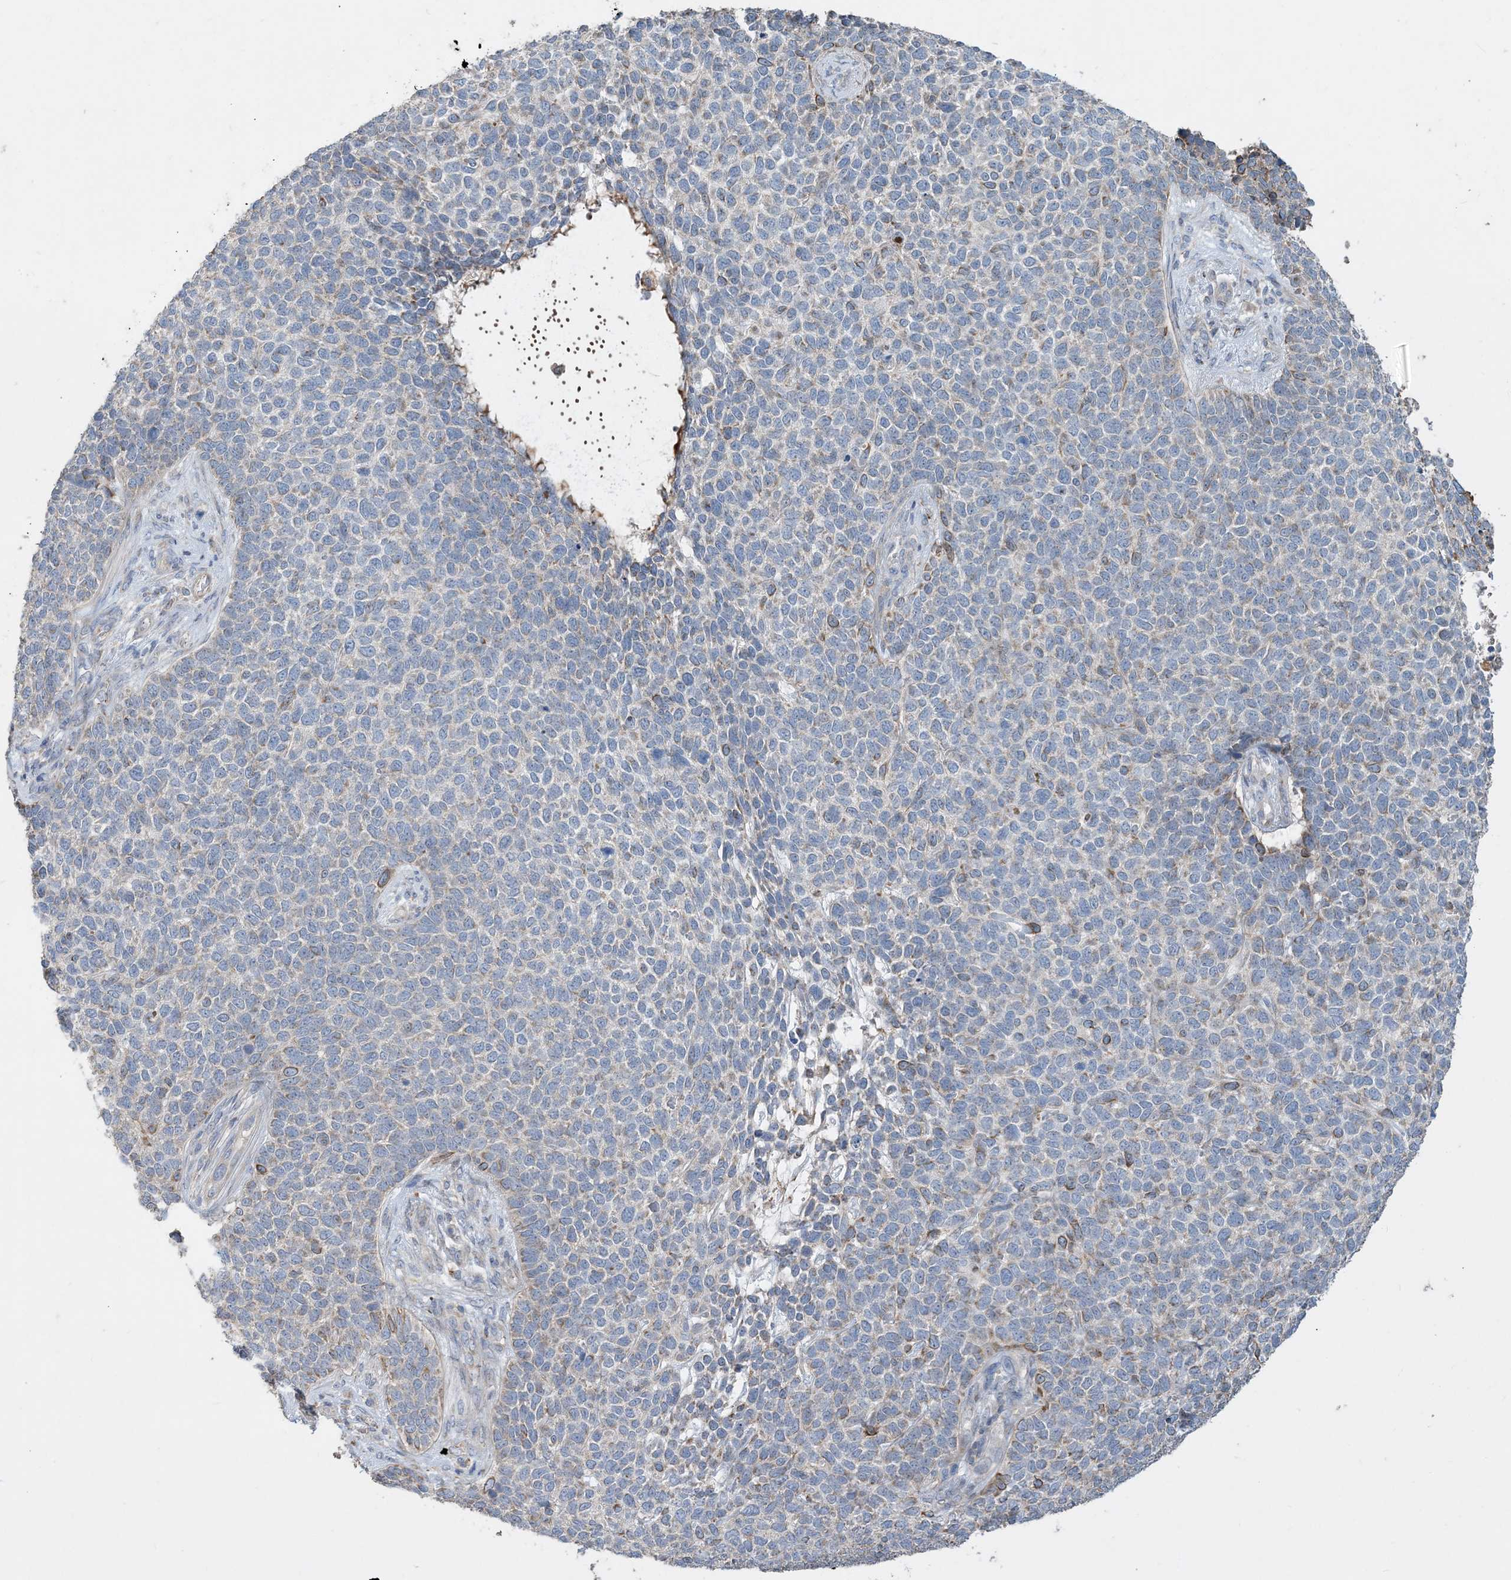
{"staining": {"intensity": "negative", "quantity": "none", "location": "none"}, "tissue": "skin cancer", "cell_type": "Tumor cells", "image_type": "cancer", "snomed": [{"axis": "morphology", "description": "Basal cell carcinoma"}, {"axis": "topography", "description": "Skin"}], "caption": "DAB immunohistochemical staining of human basal cell carcinoma (skin) shows no significant staining in tumor cells.", "gene": "ECHDC1", "patient": {"sex": "female", "age": 84}}